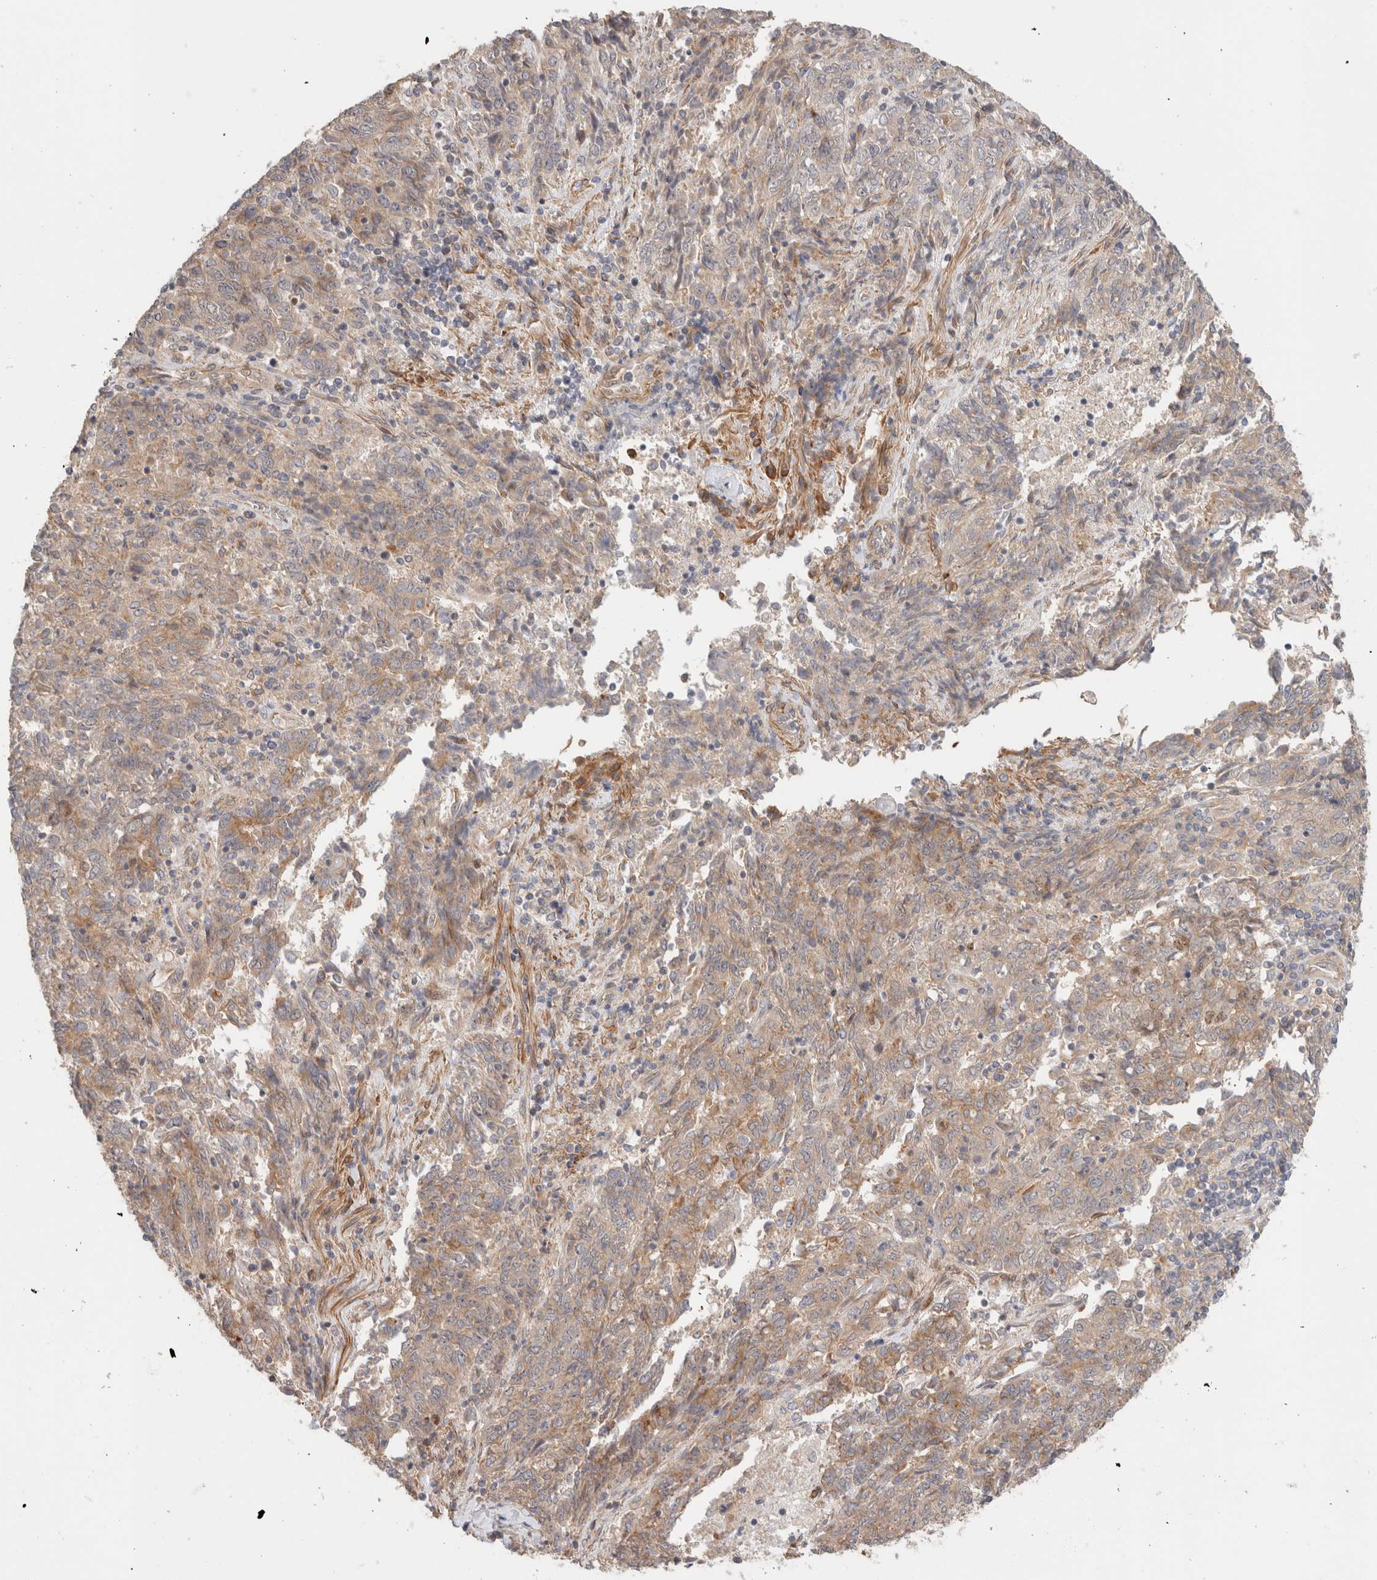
{"staining": {"intensity": "weak", "quantity": ">75%", "location": "cytoplasmic/membranous"}, "tissue": "endometrial cancer", "cell_type": "Tumor cells", "image_type": "cancer", "snomed": [{"axis": "morphology", "description": "Adenocarcinoma, NOS"}, {"axis": "topography", "description": "Endometrium"}], "caption": "The photomicrograph demonstrates staining of endometrial cancer (adenocarcinoma), revealing weak cytoplasmic/membranous protein staining (brown color) within tumor cells.", "gene": "ID3", "patient": {"sex": "female", "age": 80}}